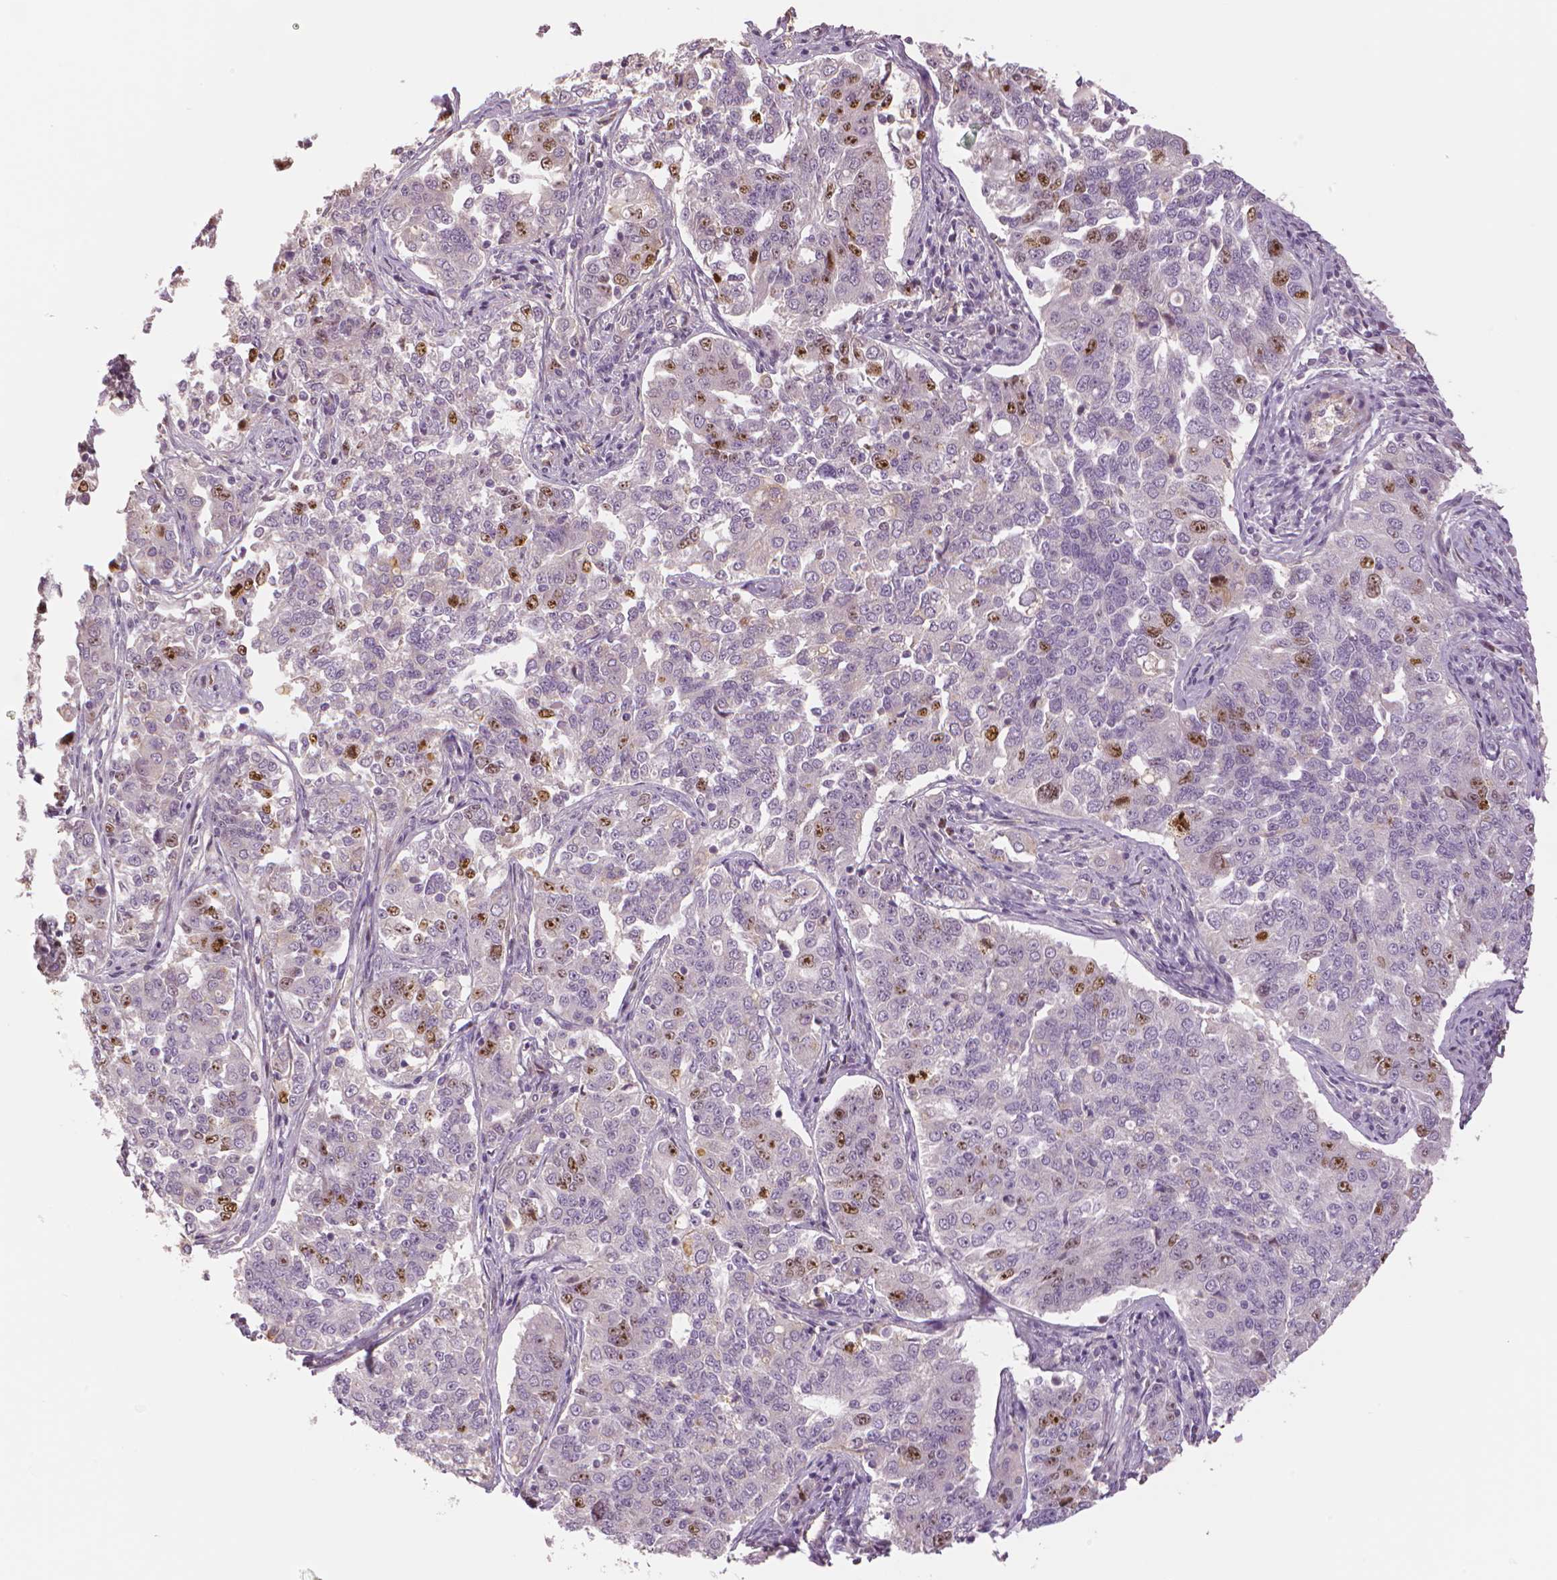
{"staining": {"intensity": "moderate", "quantity": "<25%", "location": "nuclear"}, "tissue": "endometrial cancer", "cell_type": "Tumor cells", "image_type": "cancer", "snomed": [{"axis": "morphology", "description": "Adenocarcinoma, NOS"}, {"axis": "topography", "description": "Endometrium"}], "caption": "Protein analysis of adenocarcinoma (endometrial) tissue reveals moderate nuclear staining in about <25% of tumor cells.", "gene": "MKI67", "patient": {"sex": "female", "age": 43}}